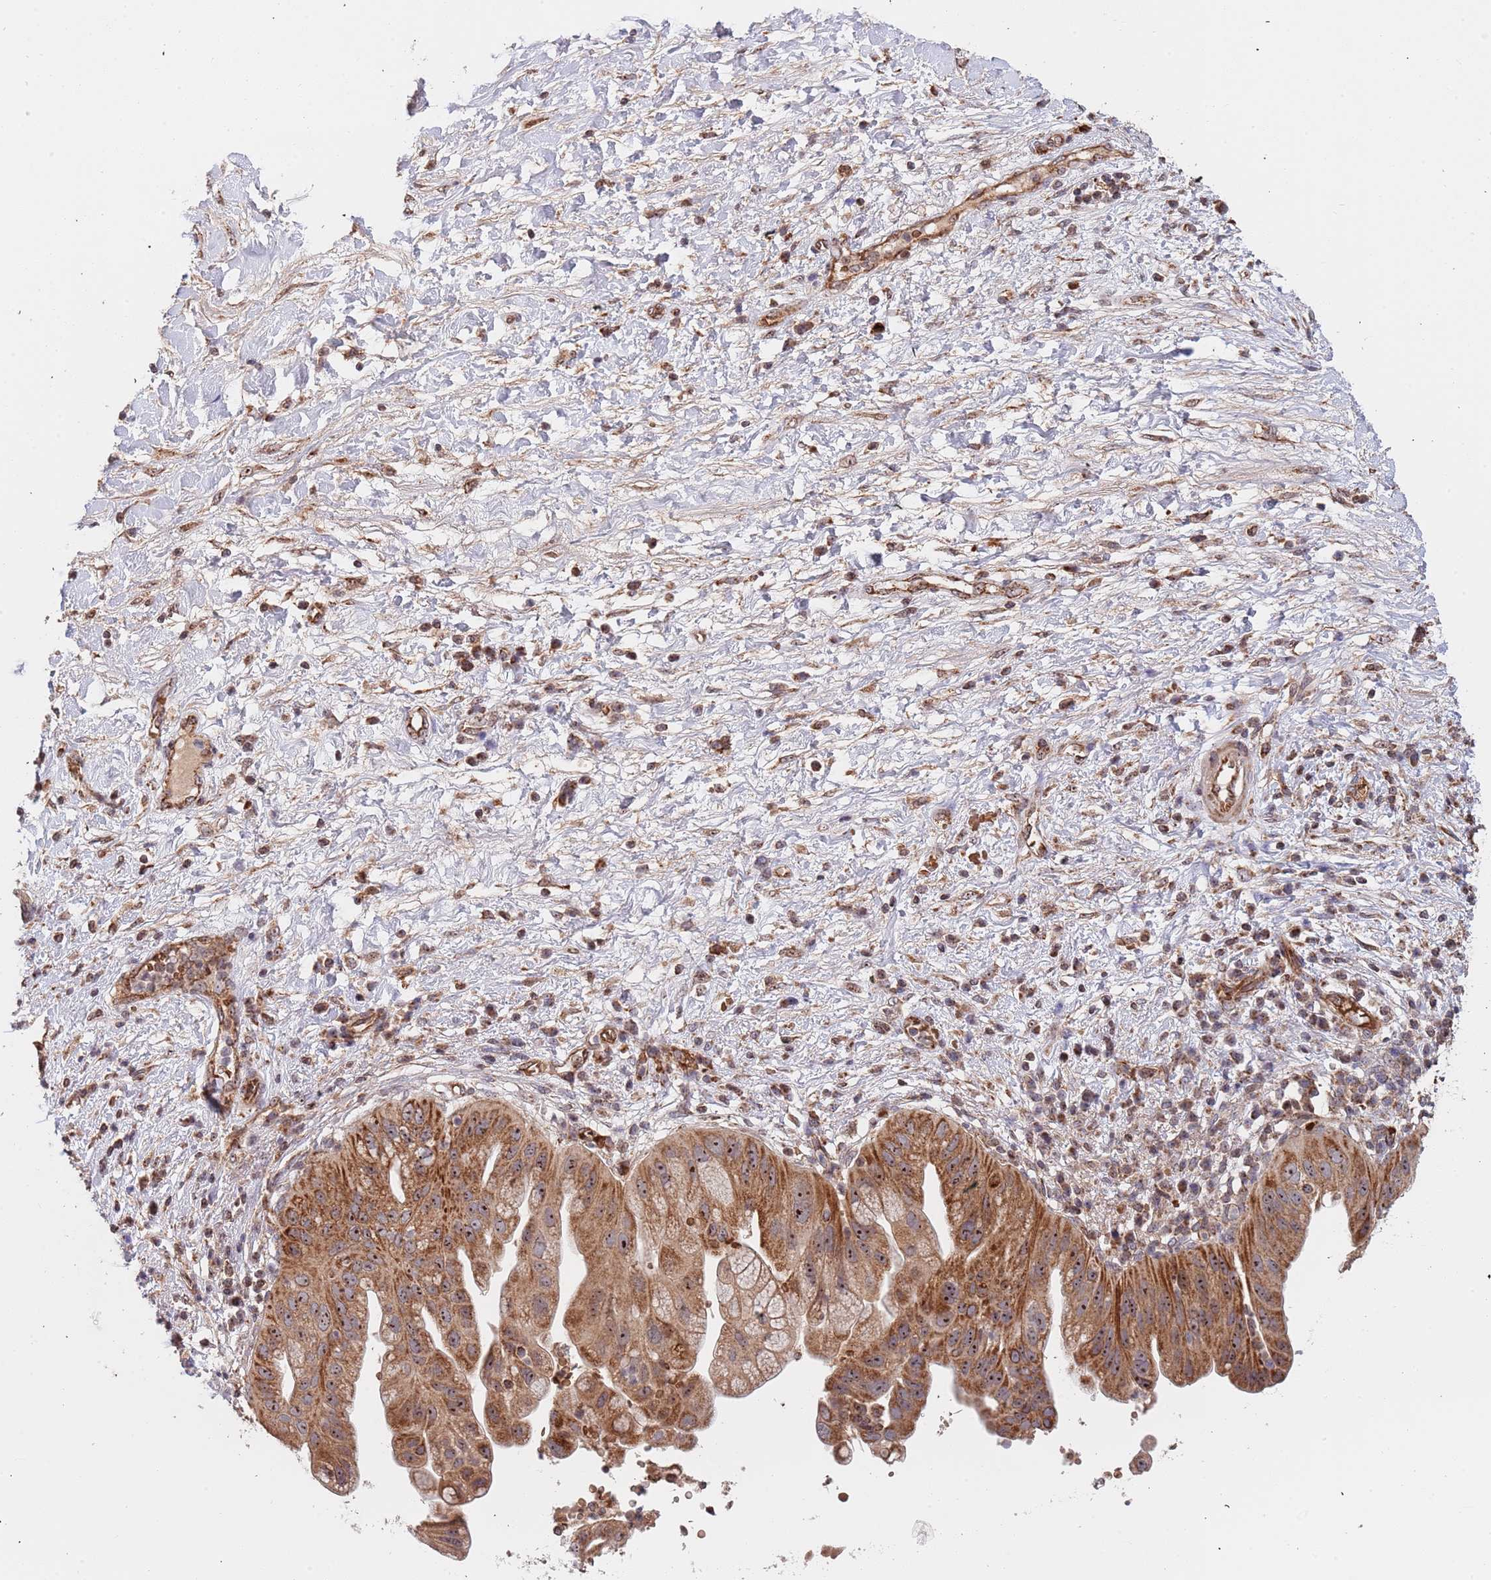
{"staining": {"intensity": "moderate", "quantity": ">75%", "location": "cytoplasmic/membranous"}, "tissue": "pancreatic cancer", "cell_type": "Tumor cells", "image_type": "cancer", "snomed": [{"axis": "morphology", "description": "Adenocarcinoma, NOS"}, {"axis": "topography", "description": "Pancreas"}], "caption": "About >75% of tumor cells in adenocarcinoma (pancreatic) demonstrate moderate cytoplasmic/membranous protein expression as visualized by brown immunohistochemical staining.", "gene": "DCHS1", "patient": {"sex": "male", "age": 68}}